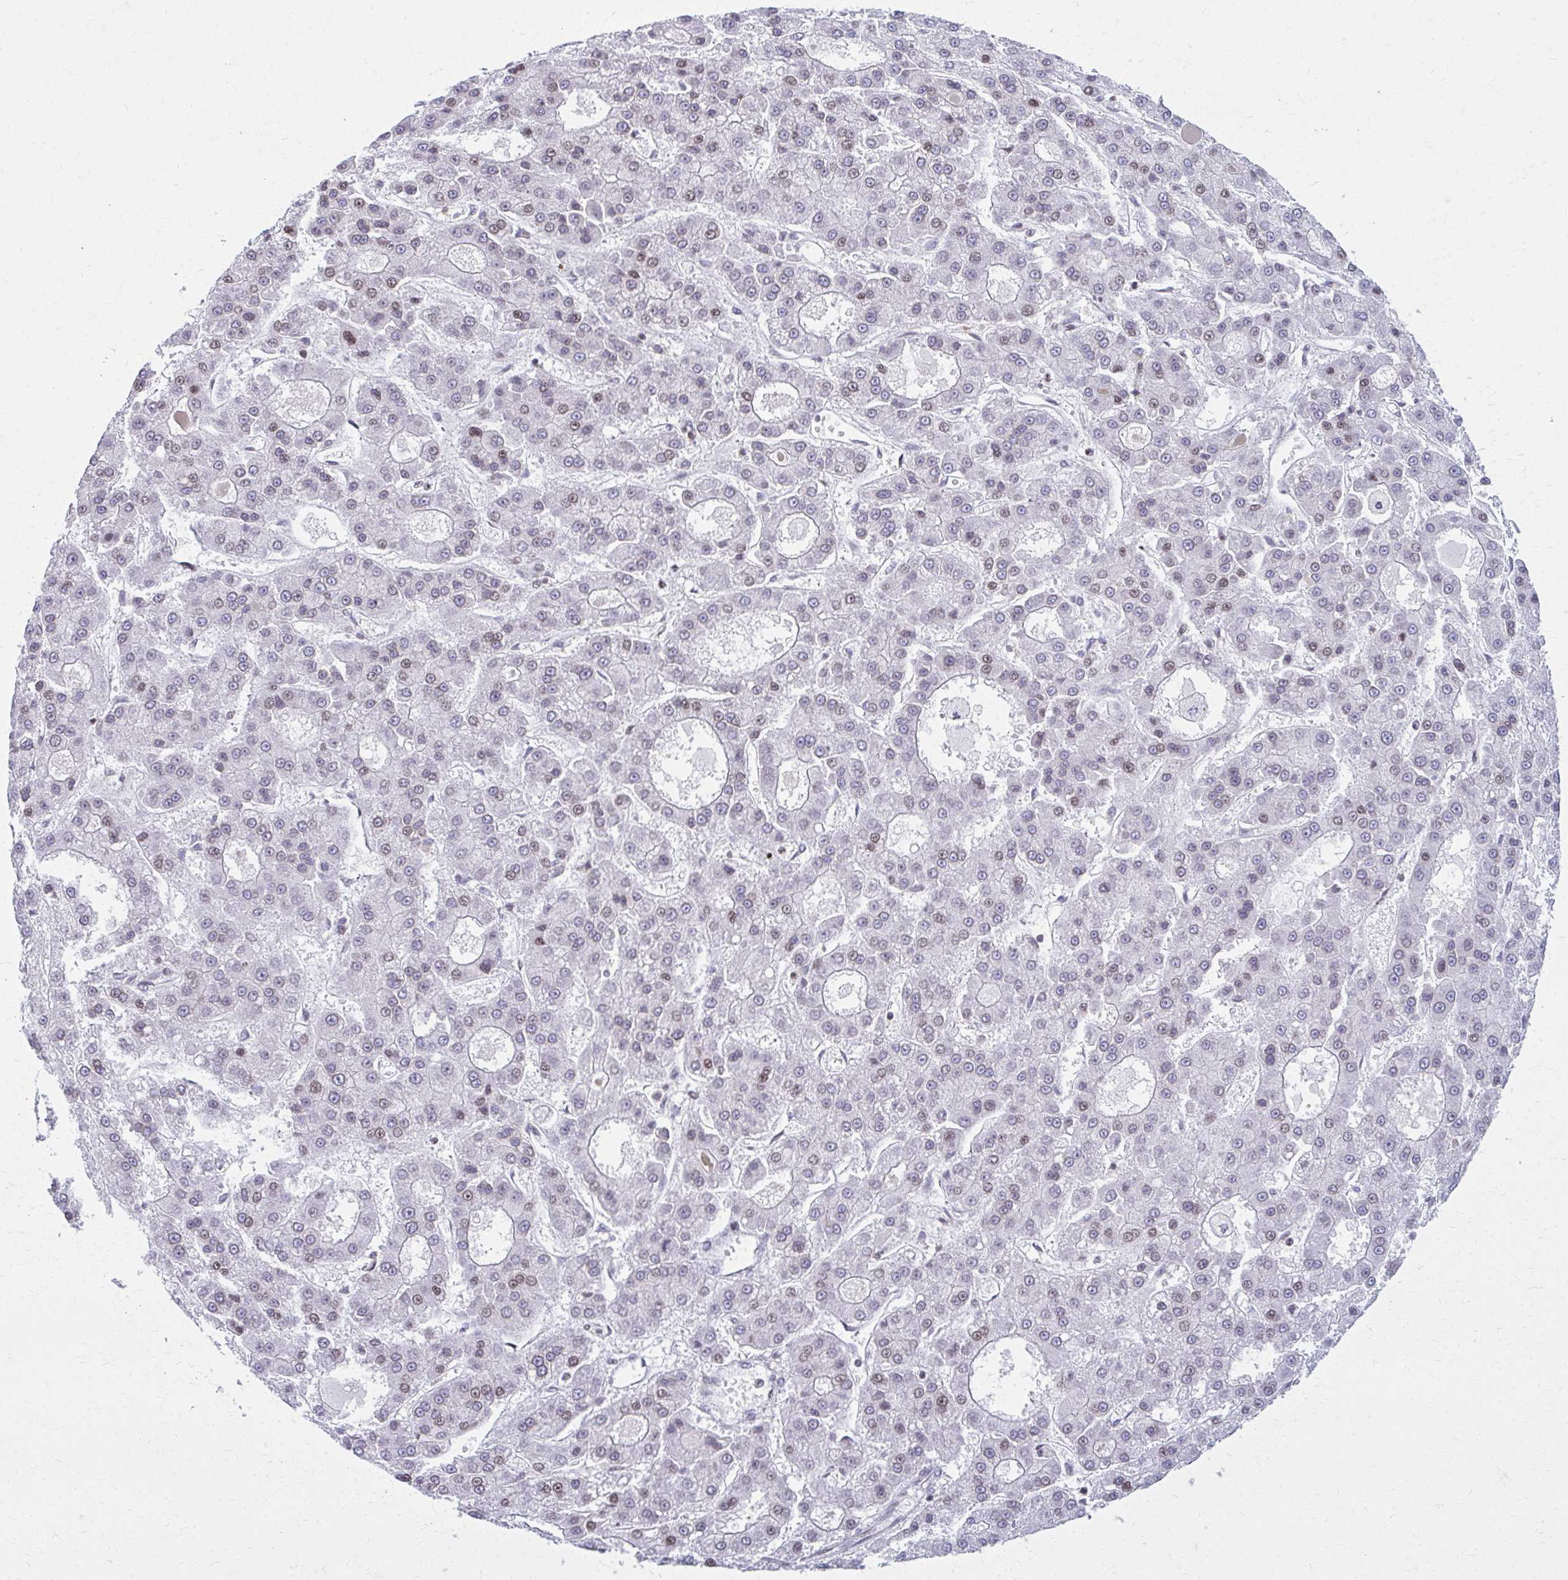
{"staining": {"intensity": "weak", "quantity": "25%-75%", "location": "nuclear"}, "tissue": "liver cancer", "cell_type": "Tumor cells", "image_type": "cancer", "snomed": [{"axis": "morphology", "description": "Carcinoma, Hepatocellular, NOS"}, {"axis": "topography", "description": "Liver"}], "caption": "High-power microscopy captured an immunohistochemistry (IHC) micrograph of liver cancer, revealing weak nuclear staining in about 25%-75% of tumor cells.", "gene": "AP5M1", "patient": {"sex": "male", "age": 70}}